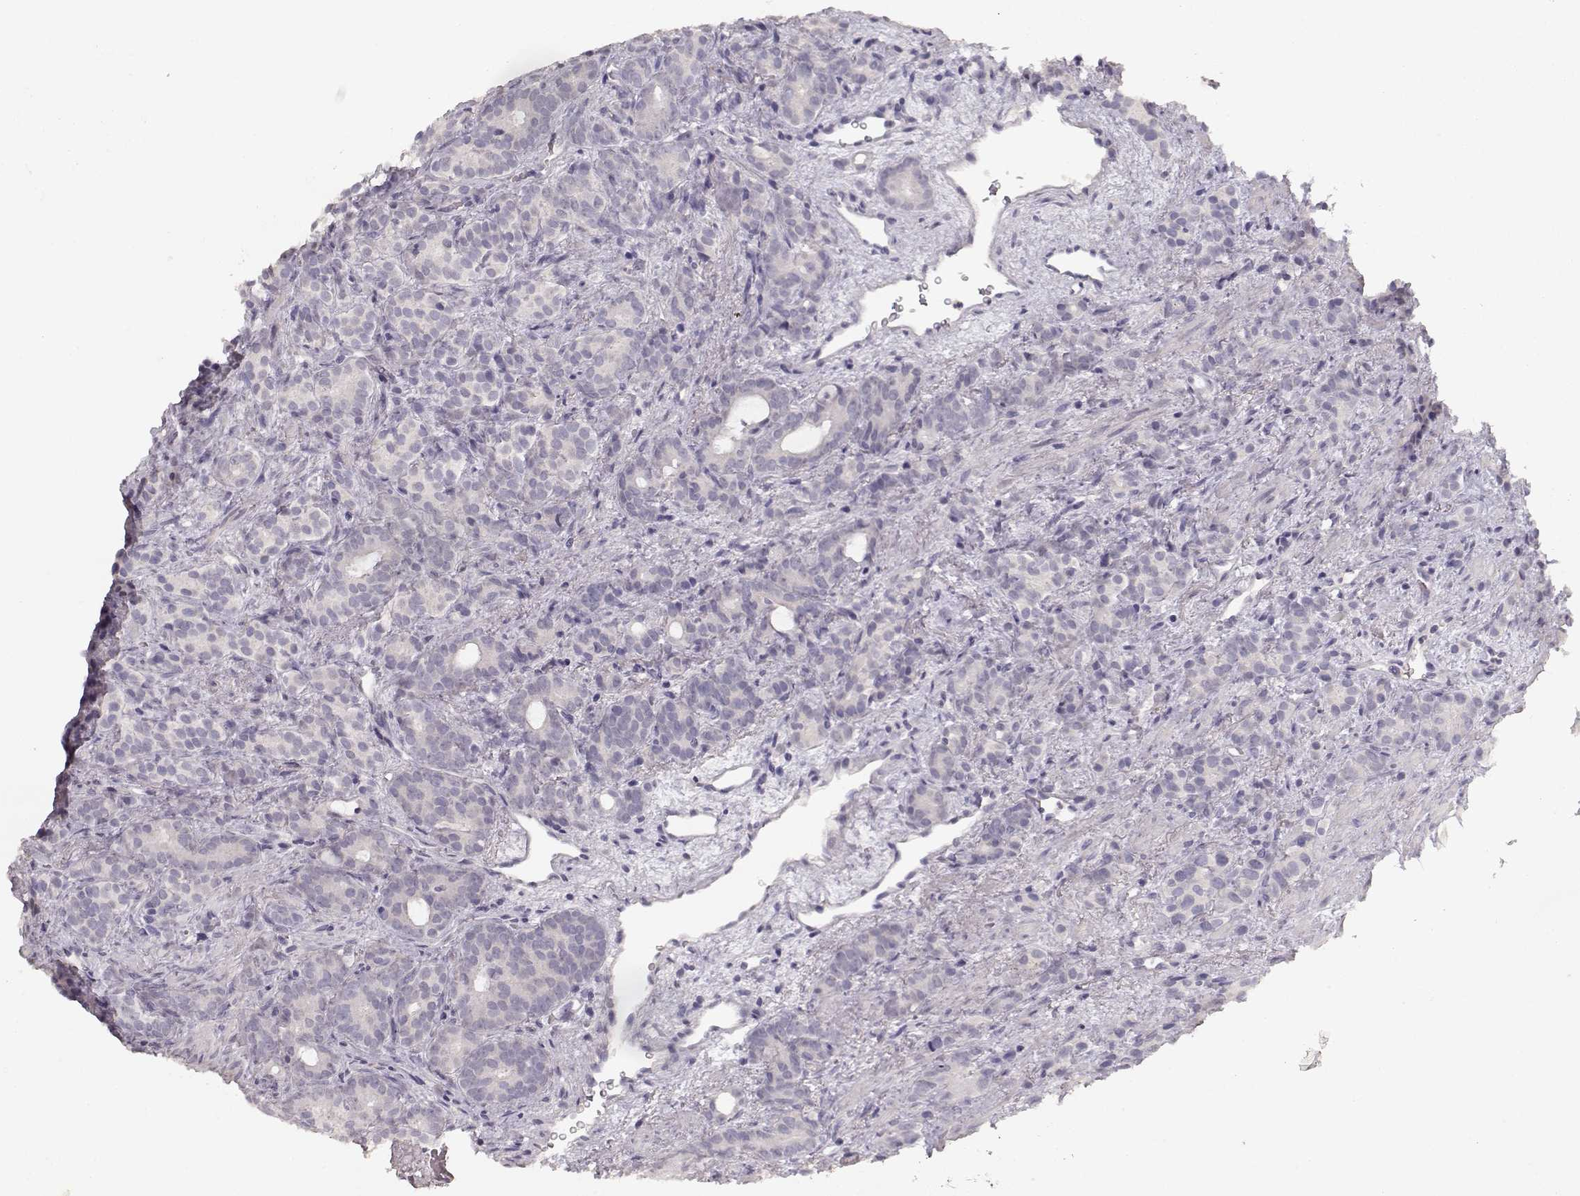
{"staining": {"intensity": "negative", "quantity": "none", "location": "none"}, "tissue": "prostate cancer", "cell_type": "Tumor cells", "image_type": "cancer", "snomed": [{"axis": "morphology", "description": "Adenocarcinoma, High grade"}, {"axis": "topography", "description": "Prostate"}], "caption": "This is an immunohistochemistry micrograph of prostate cancer. There is no staining in tumor cells.", "gene": "TPH2", "patient": {"sex": "male", "age": 84}}